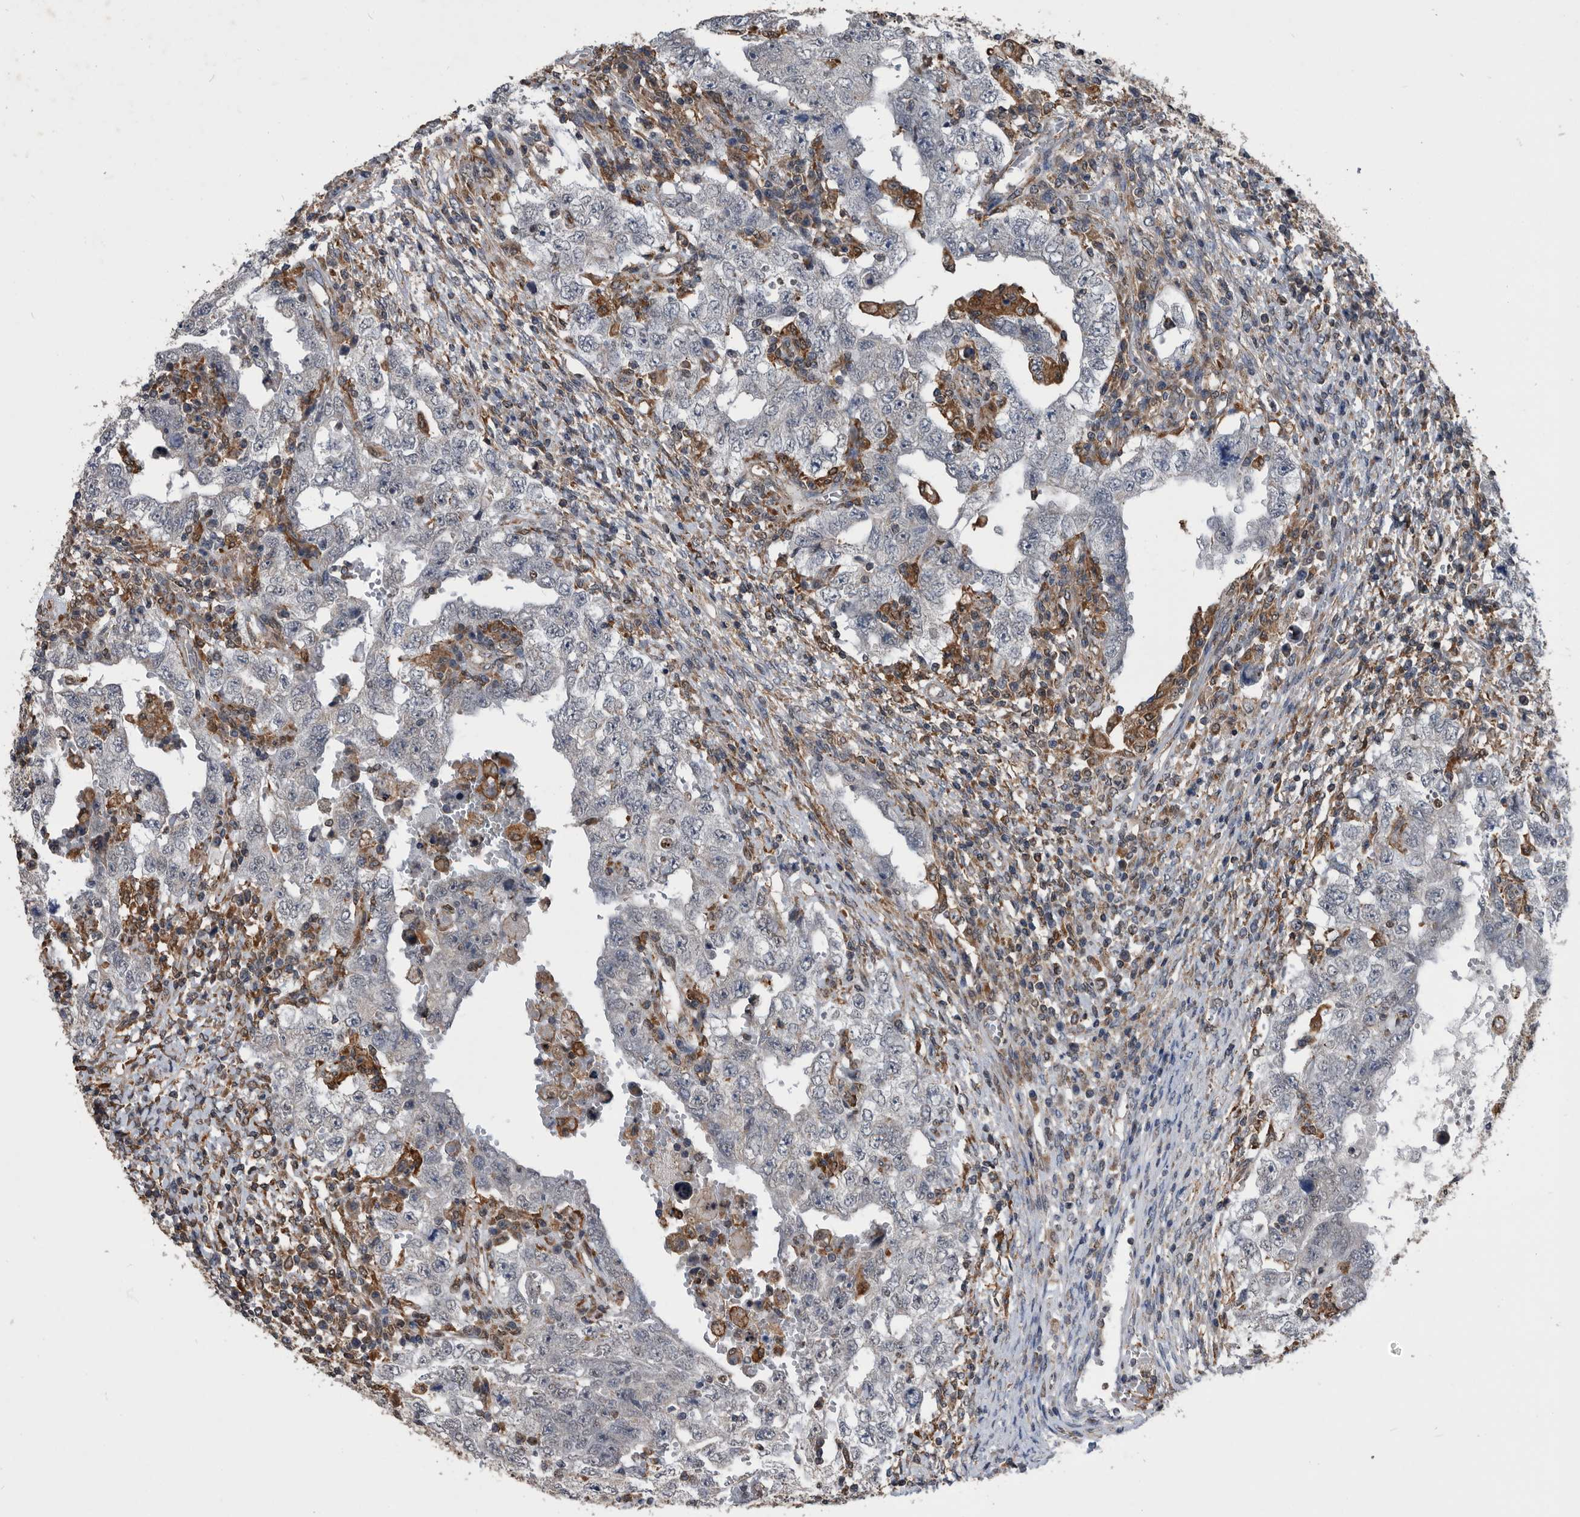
{"staining": {"intensity": "negative", "quantity": "none", "location": "none"}, "tissue": "testis cancer", "cell_type": "Tumor cells", "image_type": "cancer", "snomed": [{"axis": "morphology", "description": "Carcinoma, Embryonal, NOS"}, {"axis": "topography", "description": "Testis"}], "caption": "The photomicrograph demonstrates no staining of tumor cells in embryonal carcinoma (testis).", "gene": "NRBP1", "patient": {"sex": "male", "age": 26}}